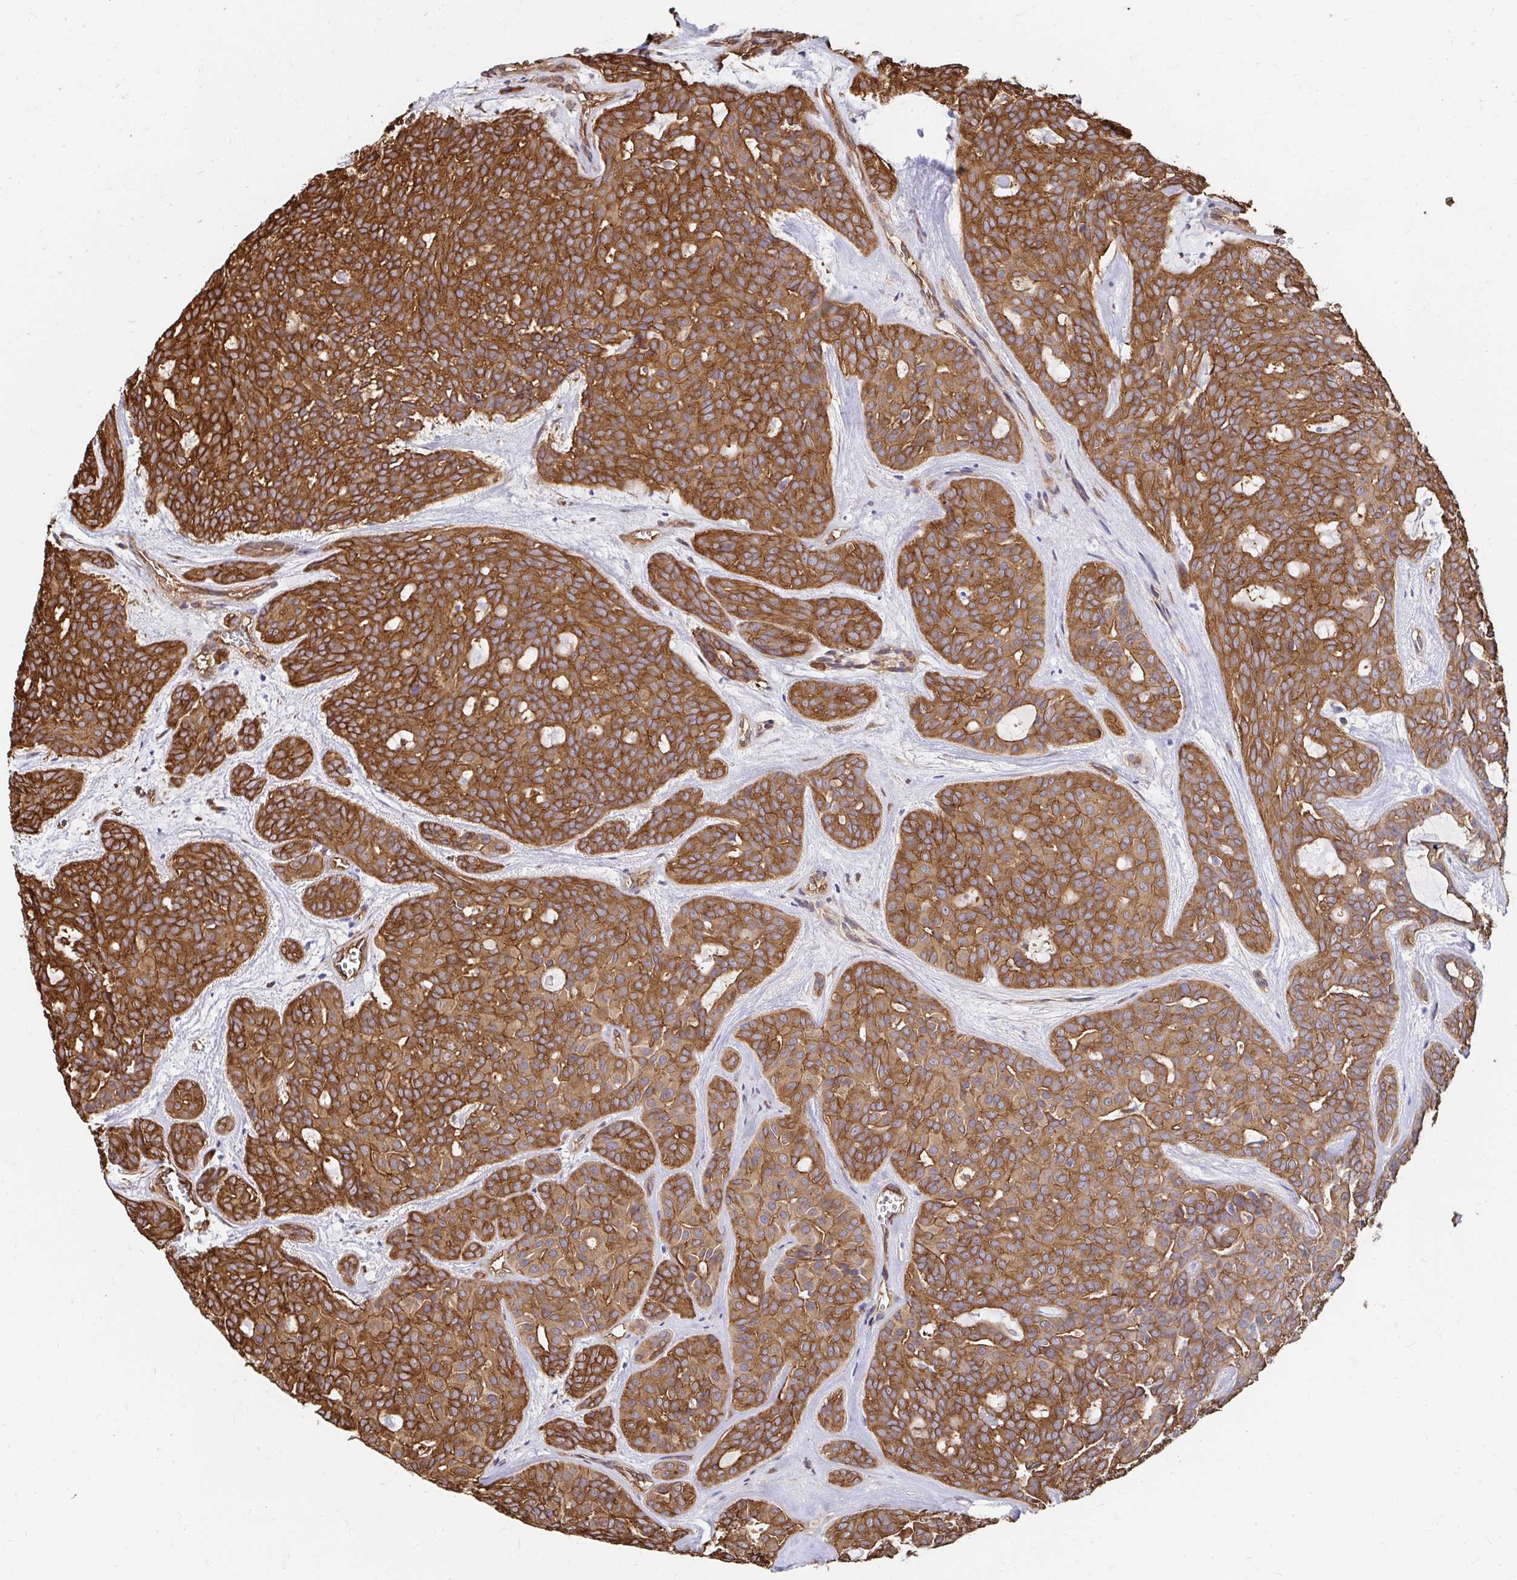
{"staining": {"intensity": "strong", "quantity": ">75%", "location": "cytoplasmic/membranous"}, "tissue": "head and neck cancer", "cell_type": "Tumor cells", "image_type": "cancer", "snomed": [{"axis": "morphology", "description": "Adenocarcinoma, NOS"}, {"axis": "topography", "description": "Head-Neck"}], "caption": "An immunohistochemistry photomicrograph of neoplastic tissue is shown. Protein staining in brown labels strong cytoplasmic/membranous positivity in head and neck adenocarcinoma within tumor cells. The staining was performed using DAB (3,3'-diaminobenzidine), with brown indicating positive protein expression. Nuclei are stained blue with hematoxylin.", "gene": "CTTN", "patient": {"sex": "male", "age": 66}}